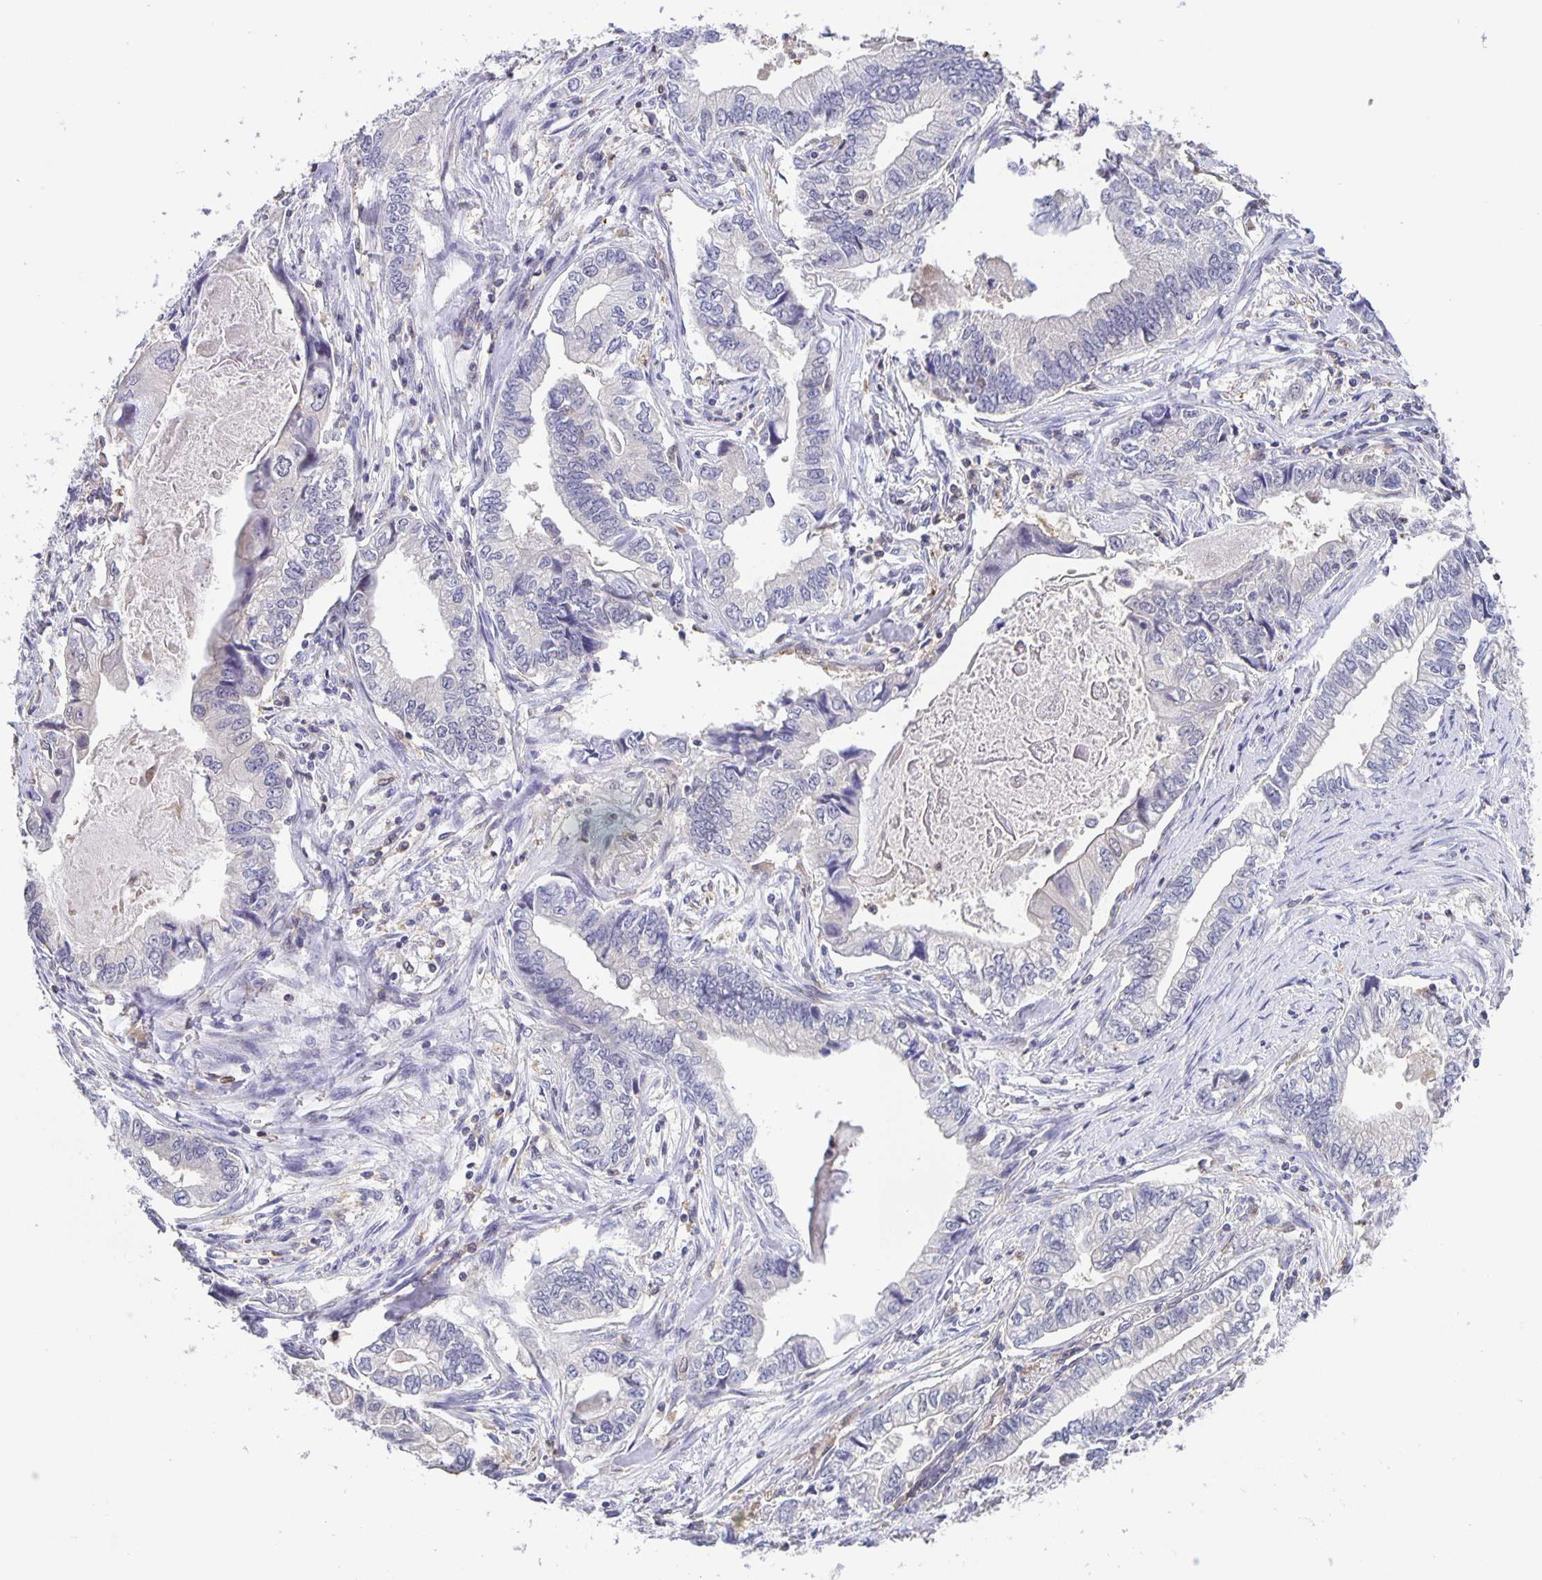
{"staining": {"intensity": "negative", "quantity": "none", "location": "none"}, "tissue": "stomach cancer", "cell_type": "Tumor cells", "image_type": "cancer", "snomed": [{"axis": "morphology", "description": "Adenocarcinoma, NOS"}, {"axis": "topography", "description": "Pancreas"}, {"axis": "topography", "description": "Stomach, upper"}], "caption": "Immunohistochemistry (IHC) of stomach adenocarcinoma displays no positivity in tumor cells.", "gene": "MARCHF6", "patient": {"sex": "male", "age": 77}}